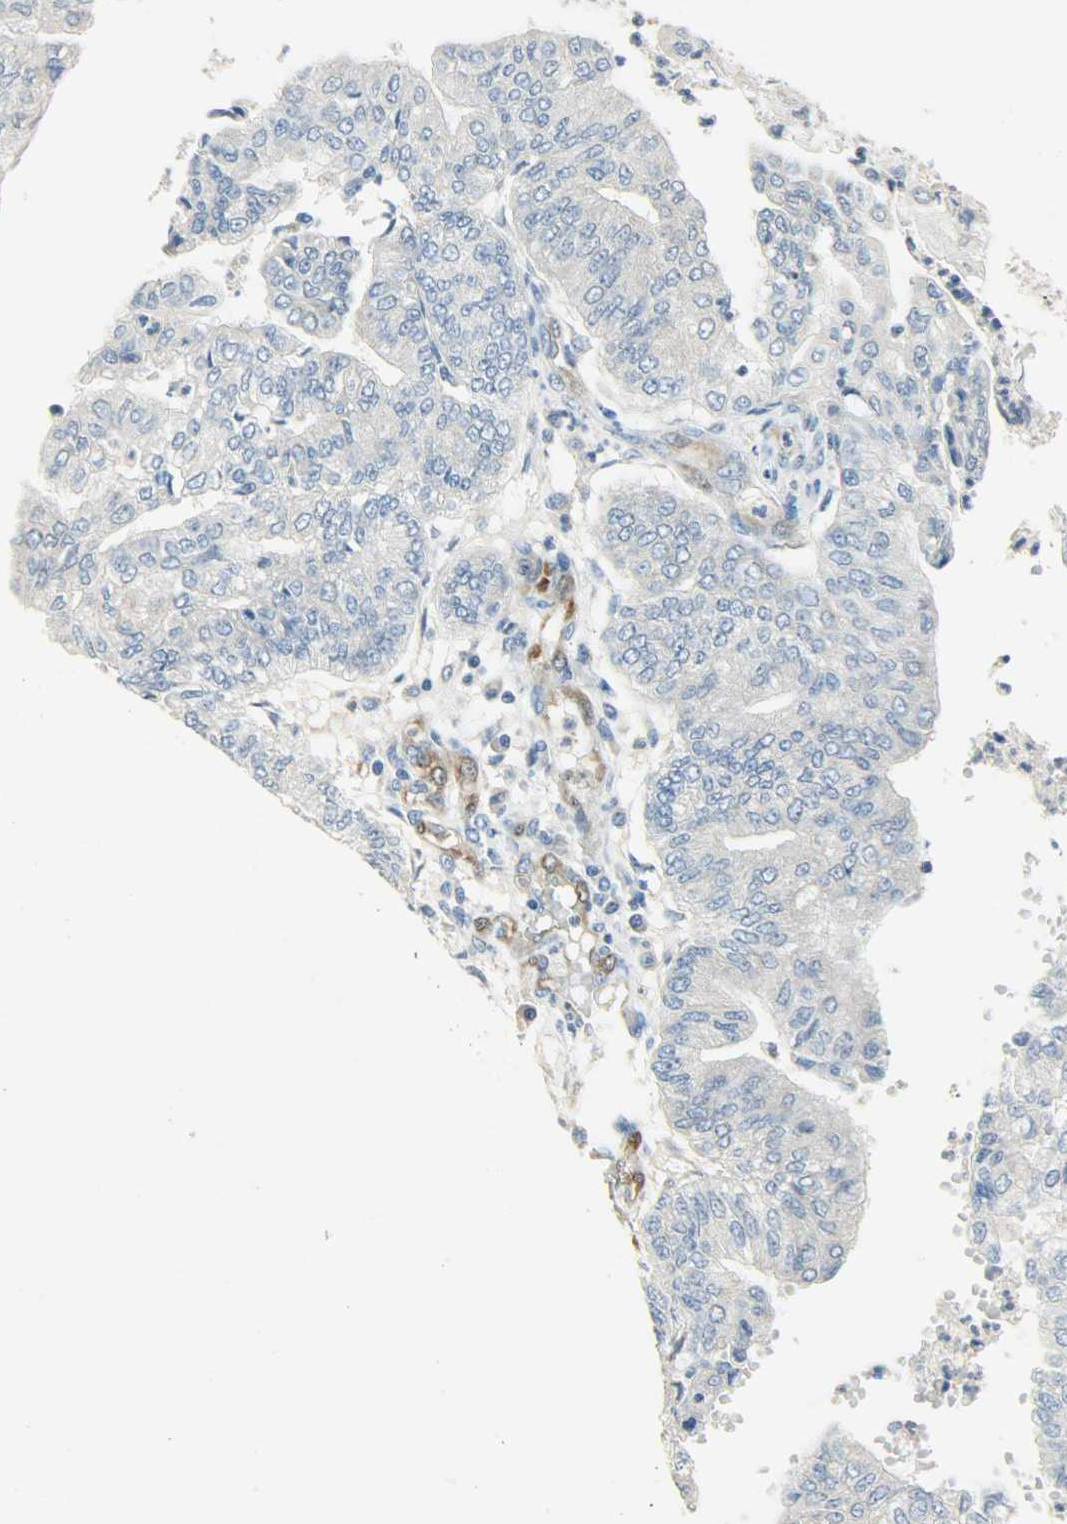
{"staining": {"intensity": "negative", "quantity": "none", "location": "none"}, "tissue": "endometrial cancer", "cell_type": "Tumor cells", "image_type": "cancer", "snomed": [{"axis": "morphology", "description": "Adenocarcinoma, NOS"}, {"axis": "topography", "description": "Endometrium"}], "caption": "Micrograph shows no protein staining in tumor cells of adenocarcinoma (endometrial) tissue.", "gene": "FKBP1A", "patient": {"sex": "female", "age": 59}}